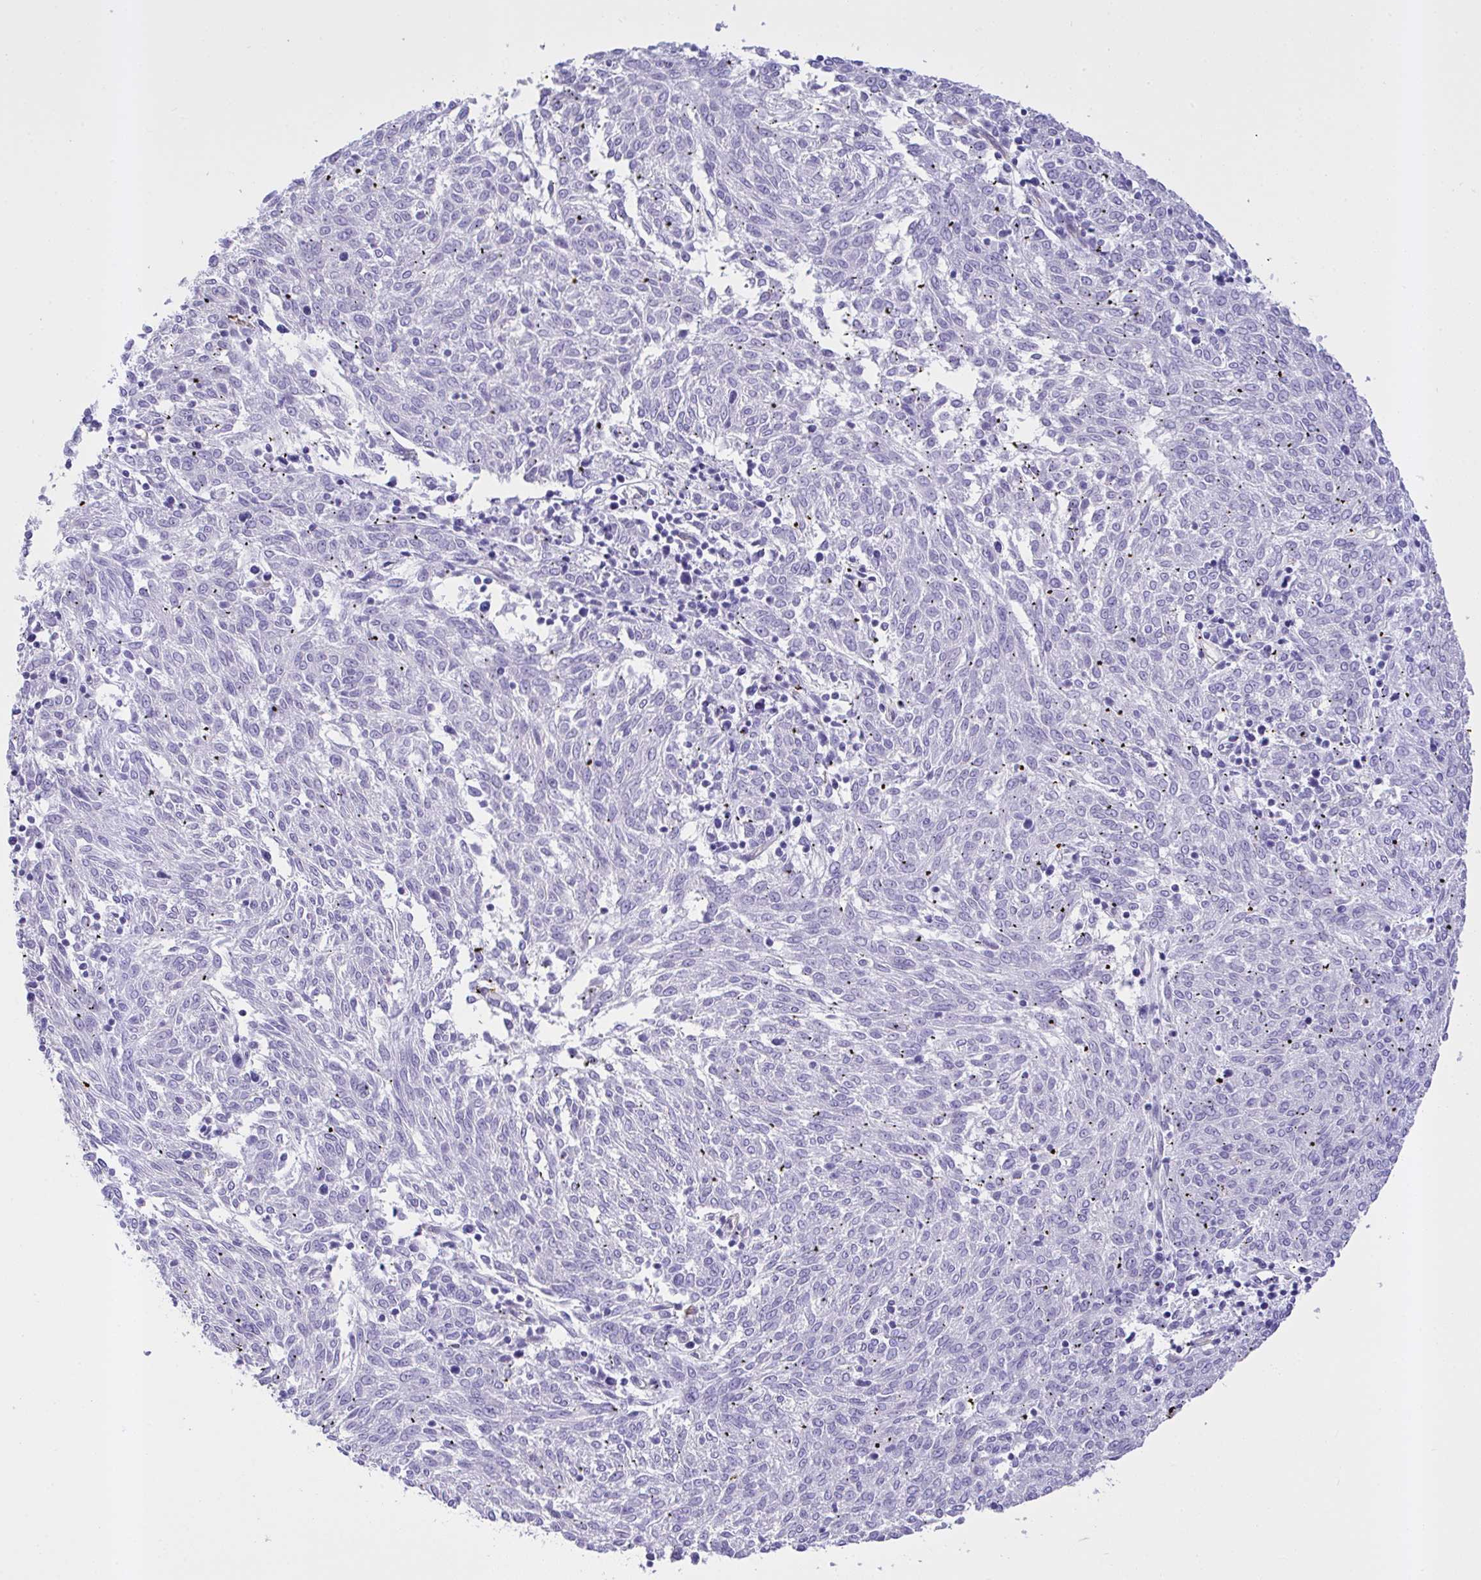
{"staining": {"intensity": "negative", "quantity": "none", "location": "none"}, "tissue": "melanoma", "cell_type": "Tumor cells", "image_type": "cancer", "snomed": [{"axis": "morphology", "description": "Malignant melanoma, NOS"}, {"axis": "topography", "description": "Skin"}], "caption": "DAB (3,3'-diaminobenzidine) immunohistochemical staining of malignant melanoma shows no significant staining in tumor cells.", "gene": "AKR1D1", "patient": {"sex": "female", "age": 72}}